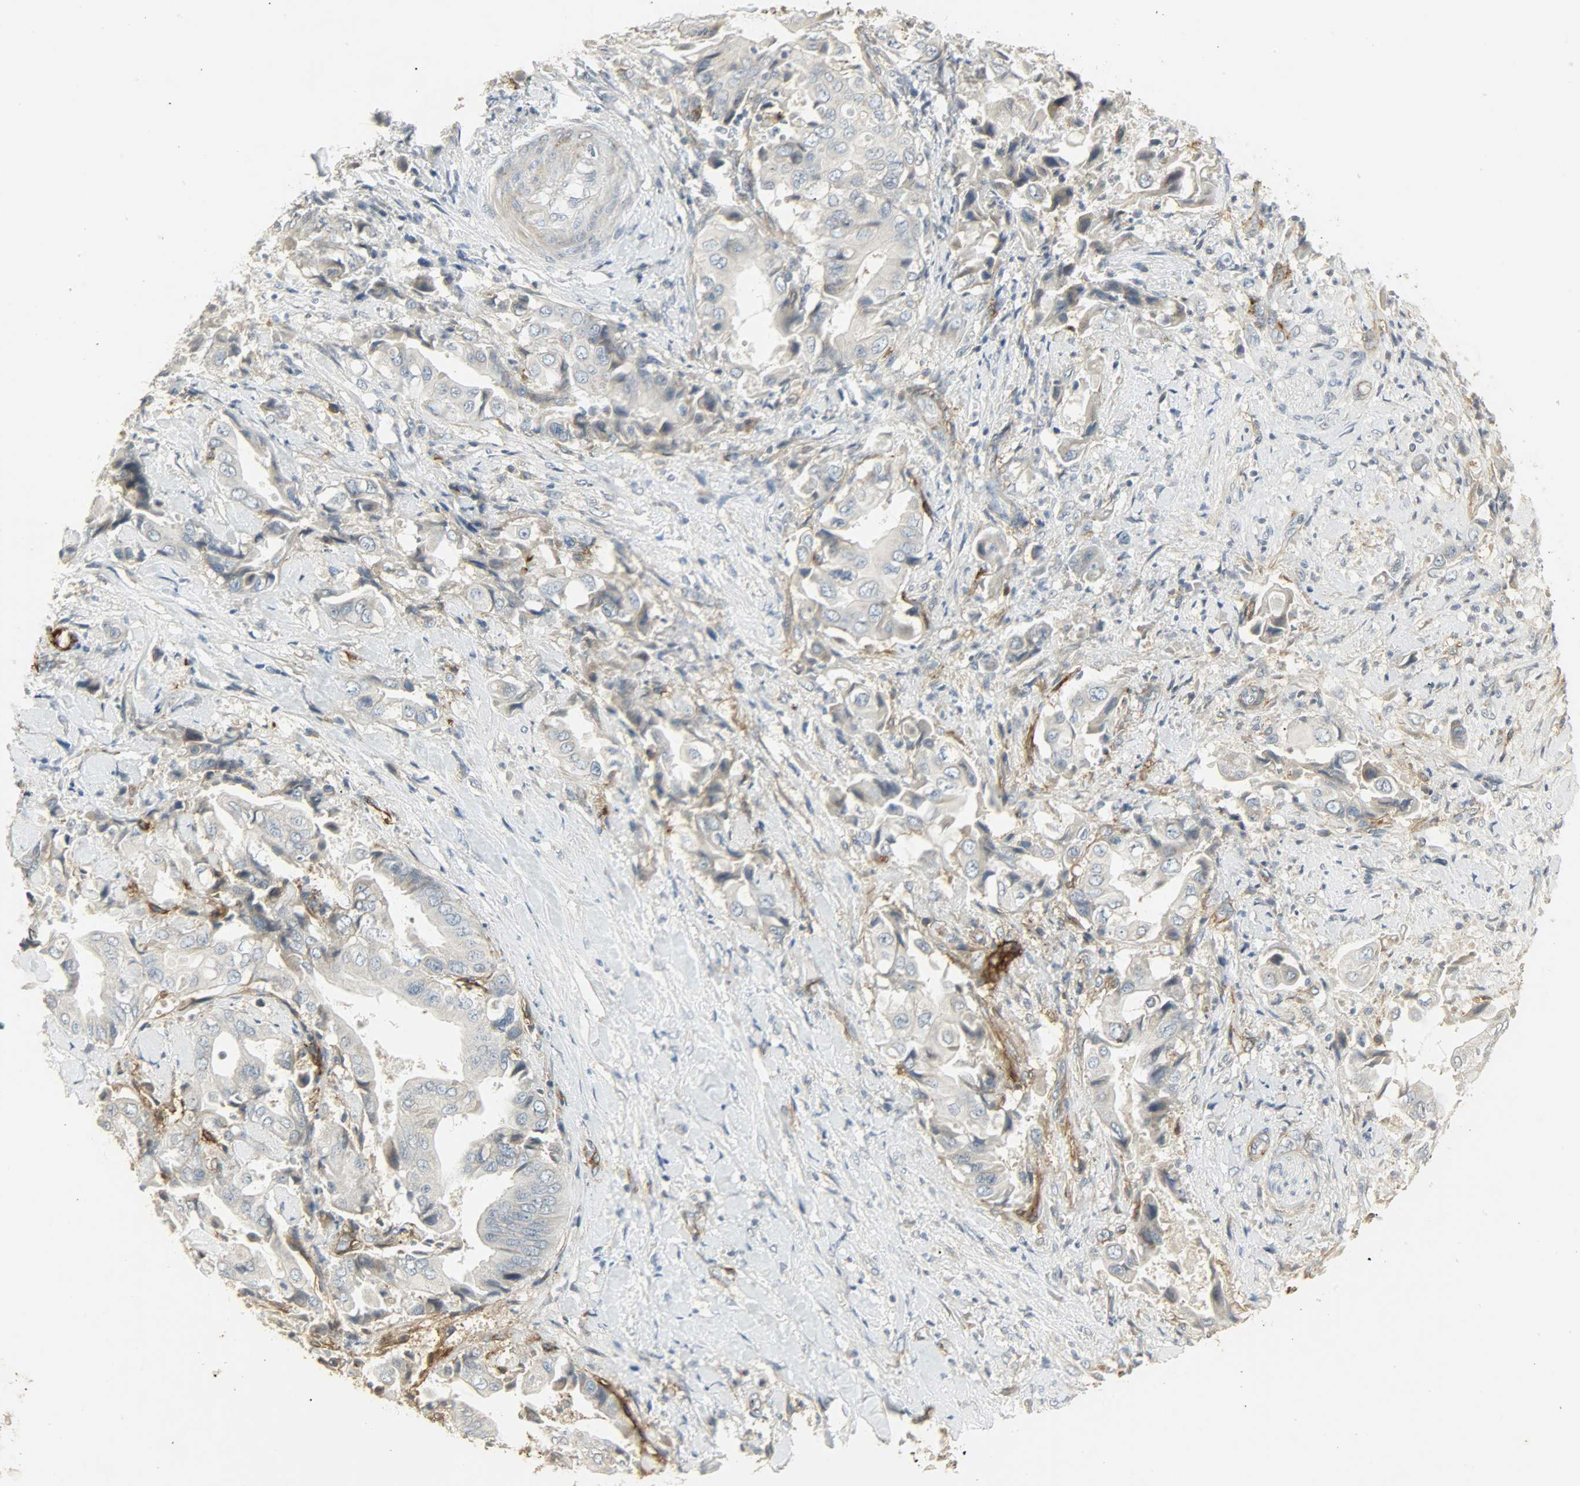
{"staining": {"intensity": "negative", "quantity": "none", "location": "none"}, "tissue": "liver cancer", "cell_type": "Tumor cells", "image_type": "cancer", "snomed": [{"axis": "morphology", "description": "Cholangiocarcinoma"}, {"axis": "topography", "description": "Liver"}], "caption": "This is a photomicrograph of immunohistochemistry staining of liver cancer, which shows no expression in tumor cells. The staining is performed using DAB brown chromogen with nuclei counter-stained in using hematoxylin.", "gene": "ENPEP", "patient": {"sex": "male", "age": 58}}